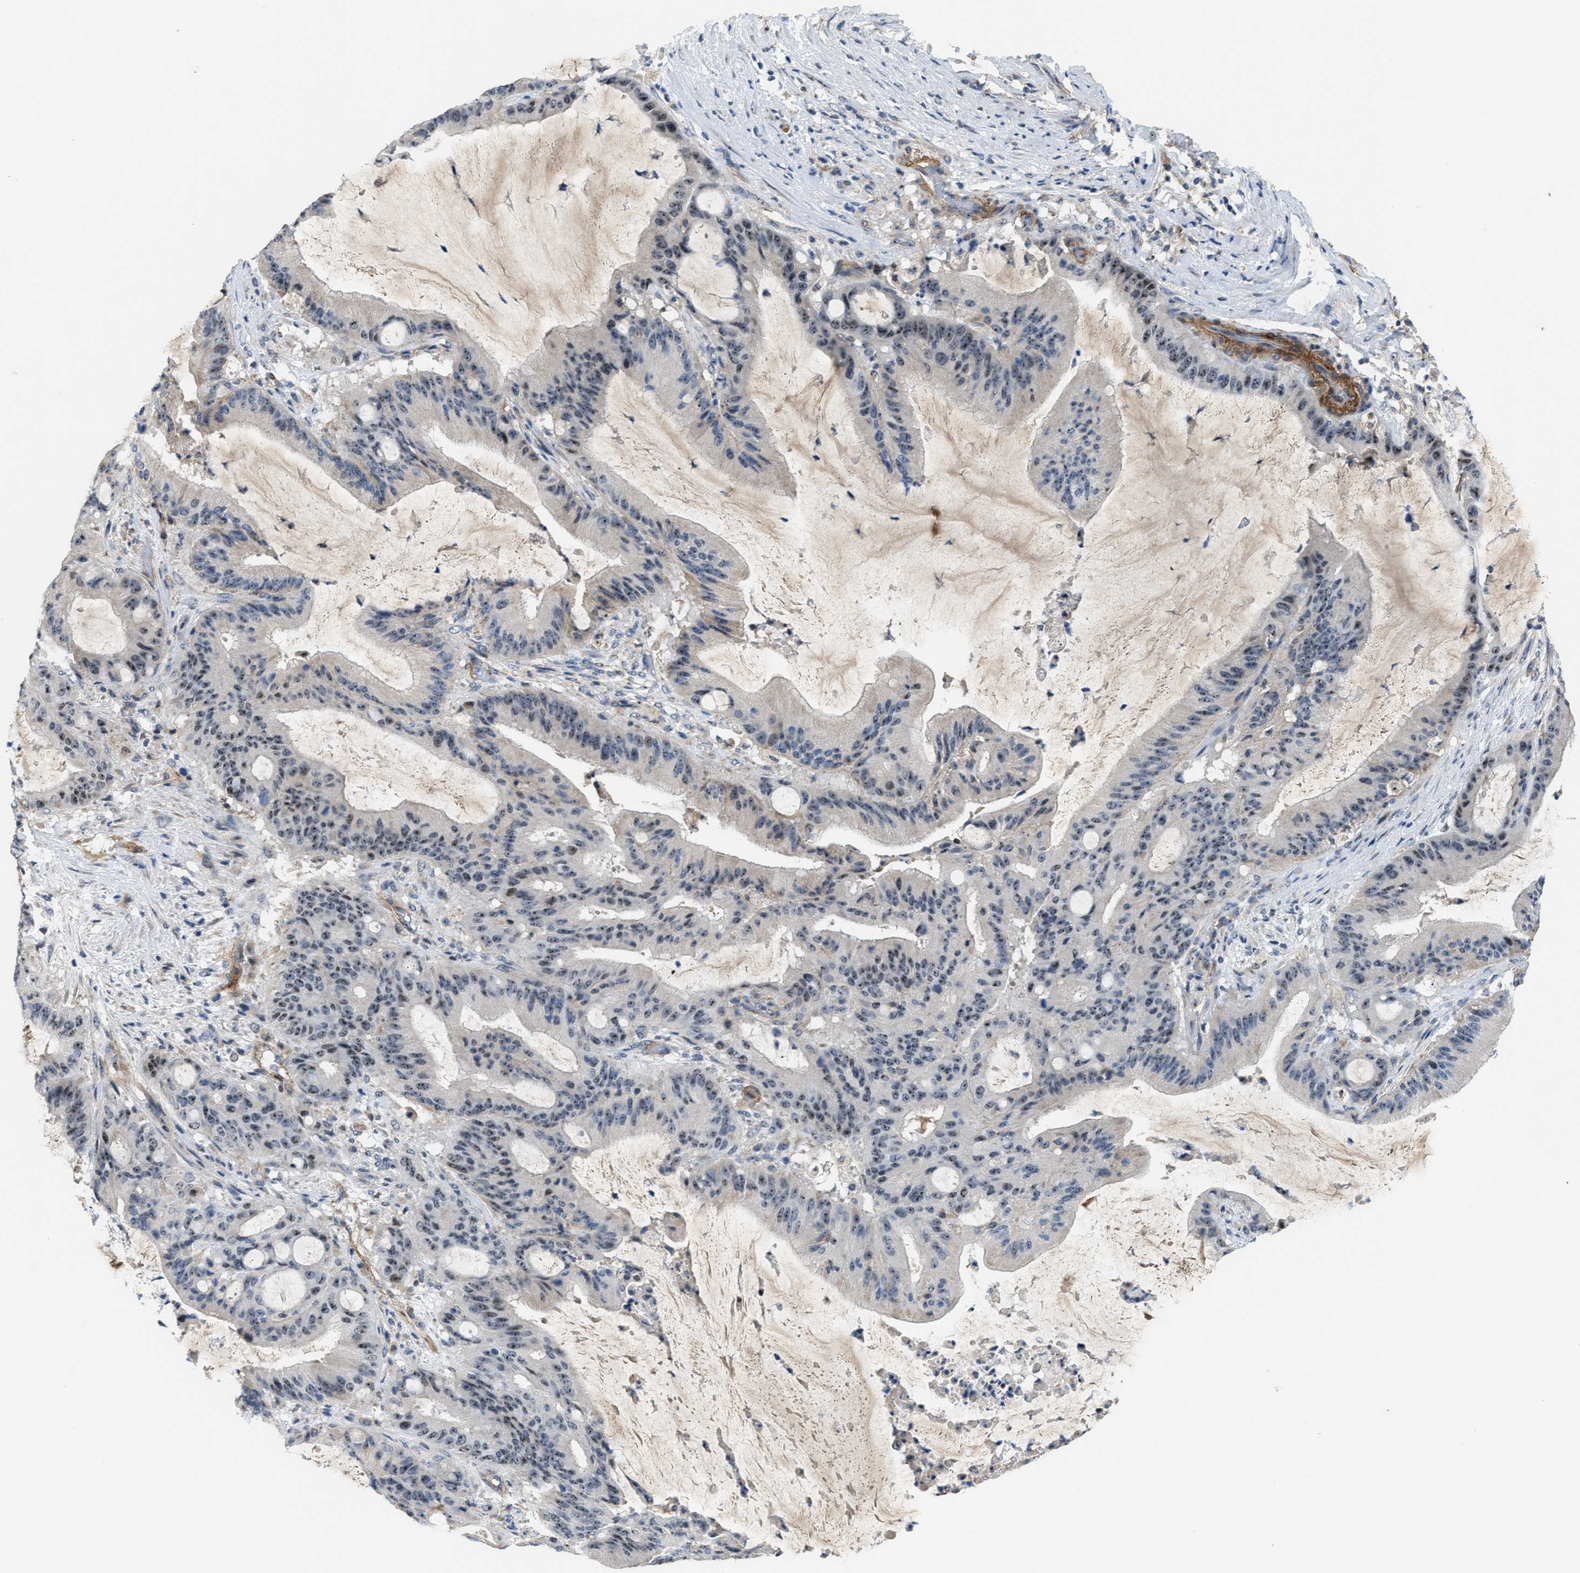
{"staining": {"intensity": "moderate", "quantity": ">75%", "location": "nuclear"}, "tissue": "liver cancer", "cell_type": "Tumor cells", "image_type": "cancer", "snomed": [{"axis": "morphology", "description": "Normal tissue, NOS"}, {"axis": "morphology", "description": "Cholangiocarcinoma"}, {"axis": "topography", "description": "Liver"}, {"axis": "topography", "description": "Peripheral nerve tissue"}], "caption": "Protein analysis of cholangiocarcinoma (liver) tissue exhibits moderate nuclear positivity in about >75% of tumor cells.", "gene": "ZNF783", "patient": {"sex": "female", "age": 73}}